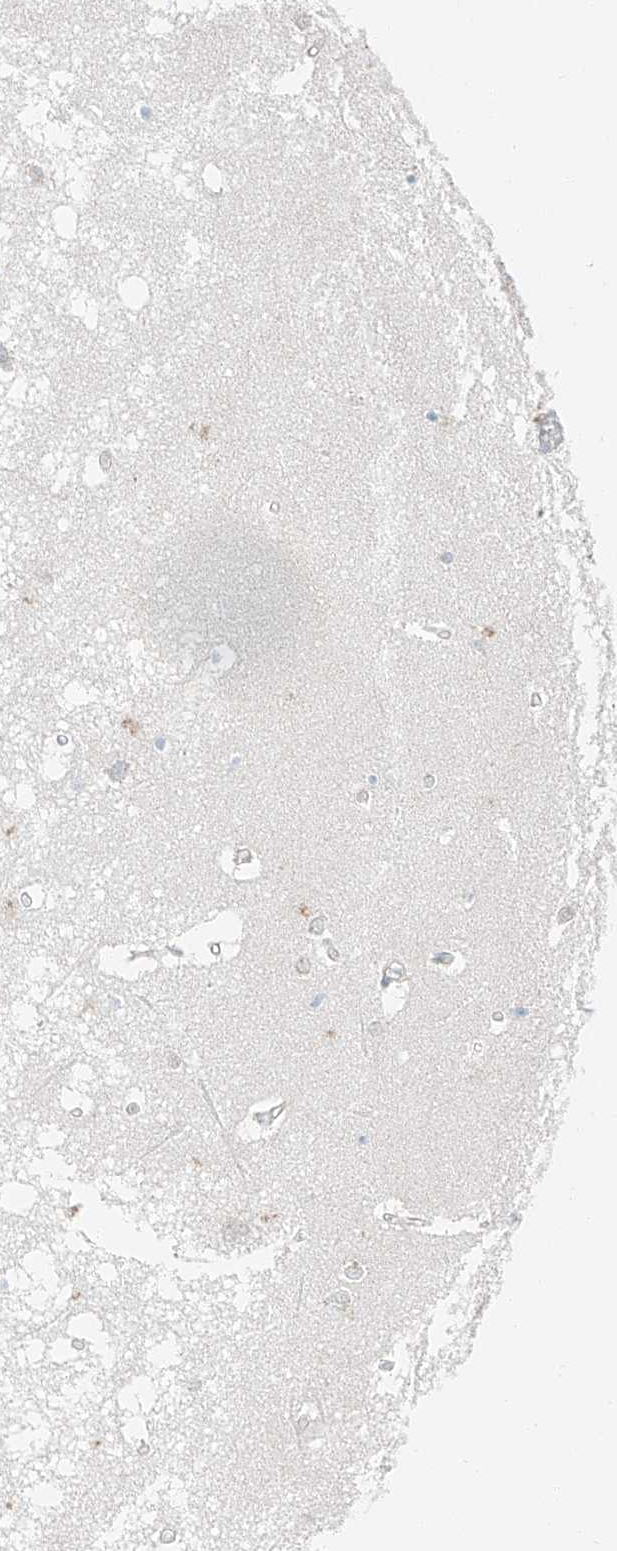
{"staining": {"intensity": "weak", "quantity": "<25%", "location": "cytoplasmic/membranous"}, "tissue": "hippocampus", "cell_type": "Glial cells", "image_type": "normal", "snomed": [{"axis": "morphology", "description": "Normal tissue, NOS"}, {"axis": "topography", "description": "Hippocampus"}], "caption": "This is an immunohistochemistry histopathology image of unremarkable hippocampus. There is no staining in glial cells.", "gene": "RUSC1", "patient": {"sex": "male", "age": 70}}